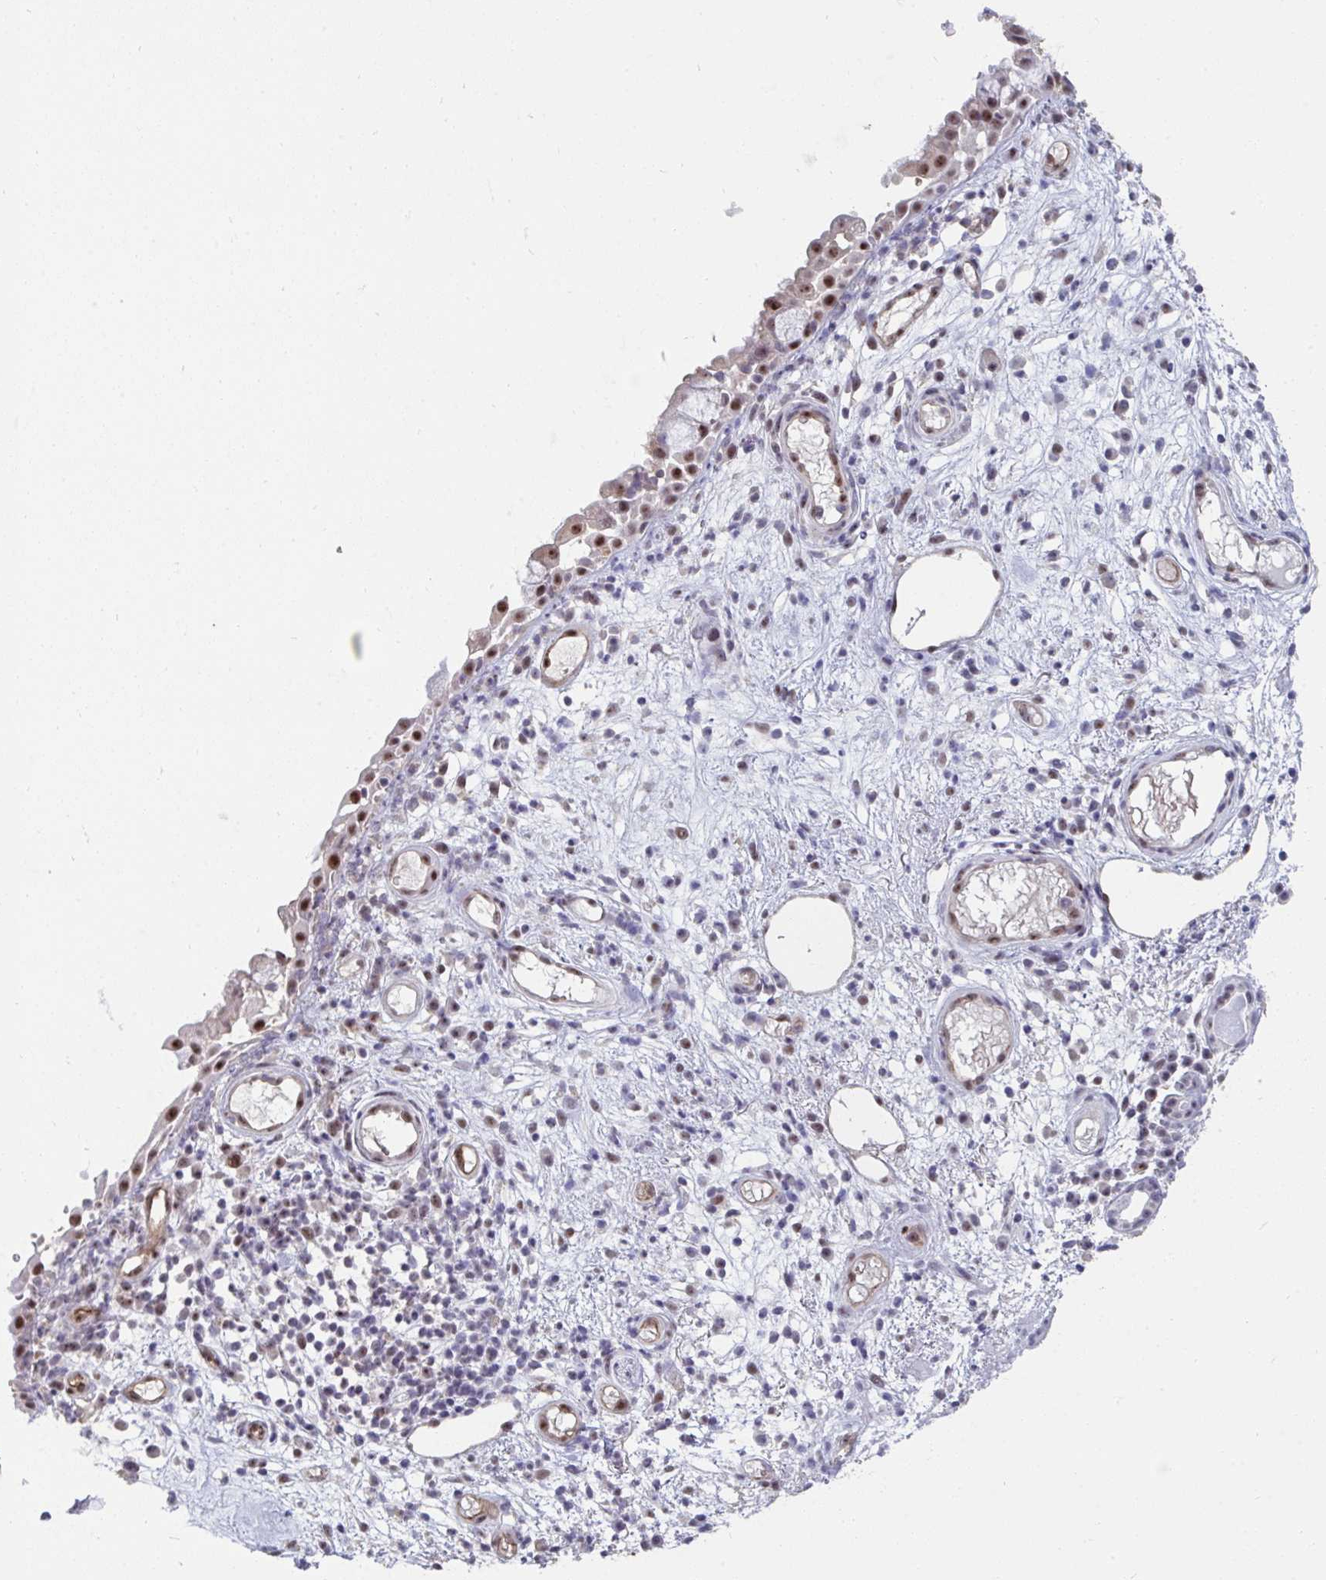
{"staining": {"intensity": "moderate", "quantity": ">75%", "location": "nuclear"}, "tissue": "nasopharynx", "cell_type": "Respiratory epithelial cells", "image_type": "normal", "snomed": [{"axis": "morphology", "description": "Normal tissue, NOS"}, {"axis": "morphology", "description": "Inflammation, NOS"}, {"axis": "topography", "description": "Nasopharynx"}], "caption": "Nasopharynx stained with immunohistochemistry (IHC) displays moderate nuclear positivity in about >75% of respiratory epithelial cells. Nuclei are stained in blue.", "gene": "SENP3", "patient": {"sex": "male", "age": 54}}